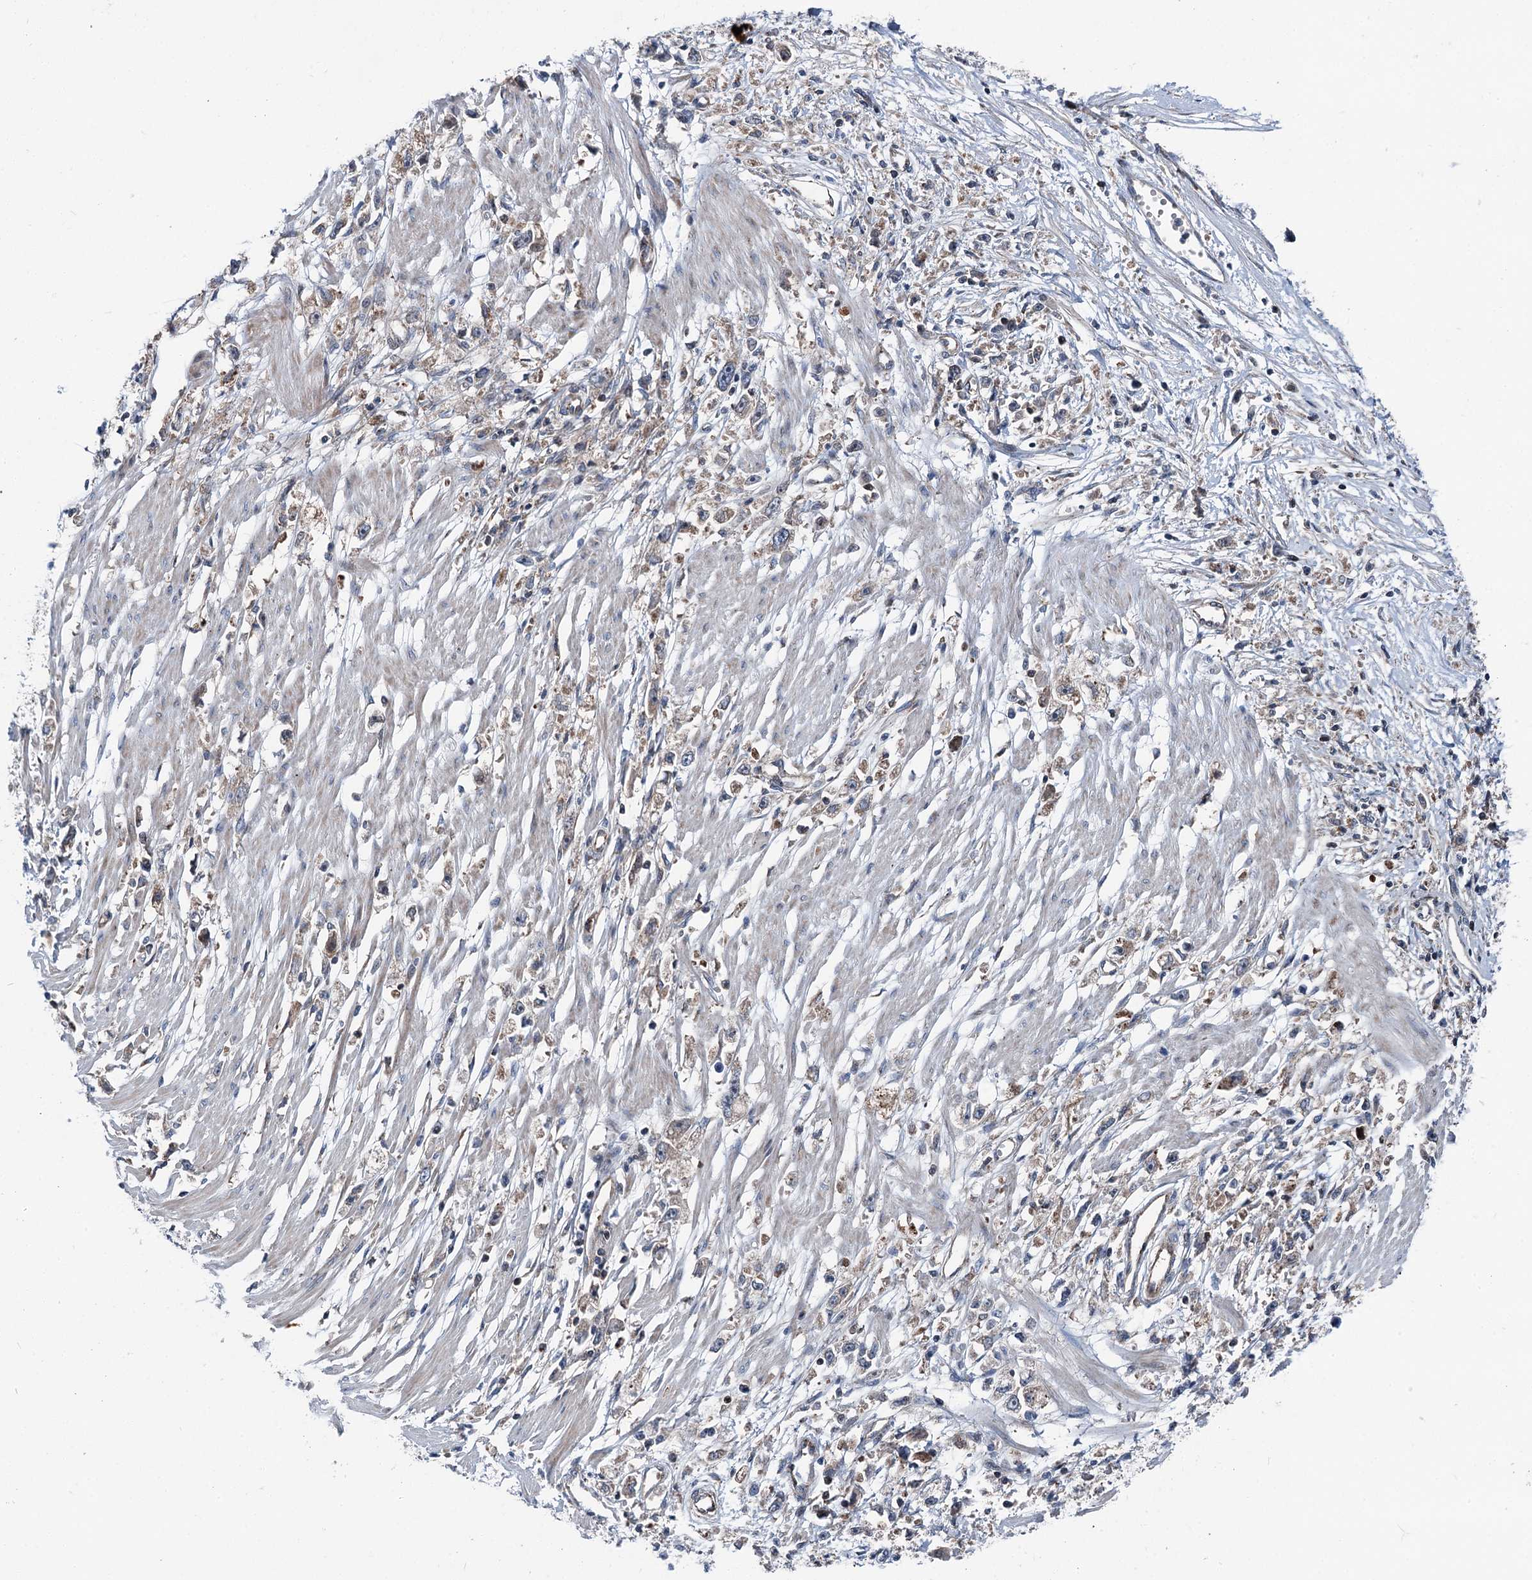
{"staining": {"intensity": "weak", "quantity": "25%-75%", "location": "cytoplasmic/membranous"}, "tissue": "stomach cancer", "cell_type": "Tumor cells", "image_type": "cancer", "snomed": [{"axis": "morphology", "description": "Adenocarcinoma, NOS"}, {"axis": "topography", "description": "Stomach"}], "caption": "Immunohistochemical staining of stomach adenocarcinoma exhibits low levels of weak cytoplasmic/membranous protein staining in about 25%-75% of tumor cells.", "gene": "POLR1D", "patient": {"sex": "female", "age": 59}}